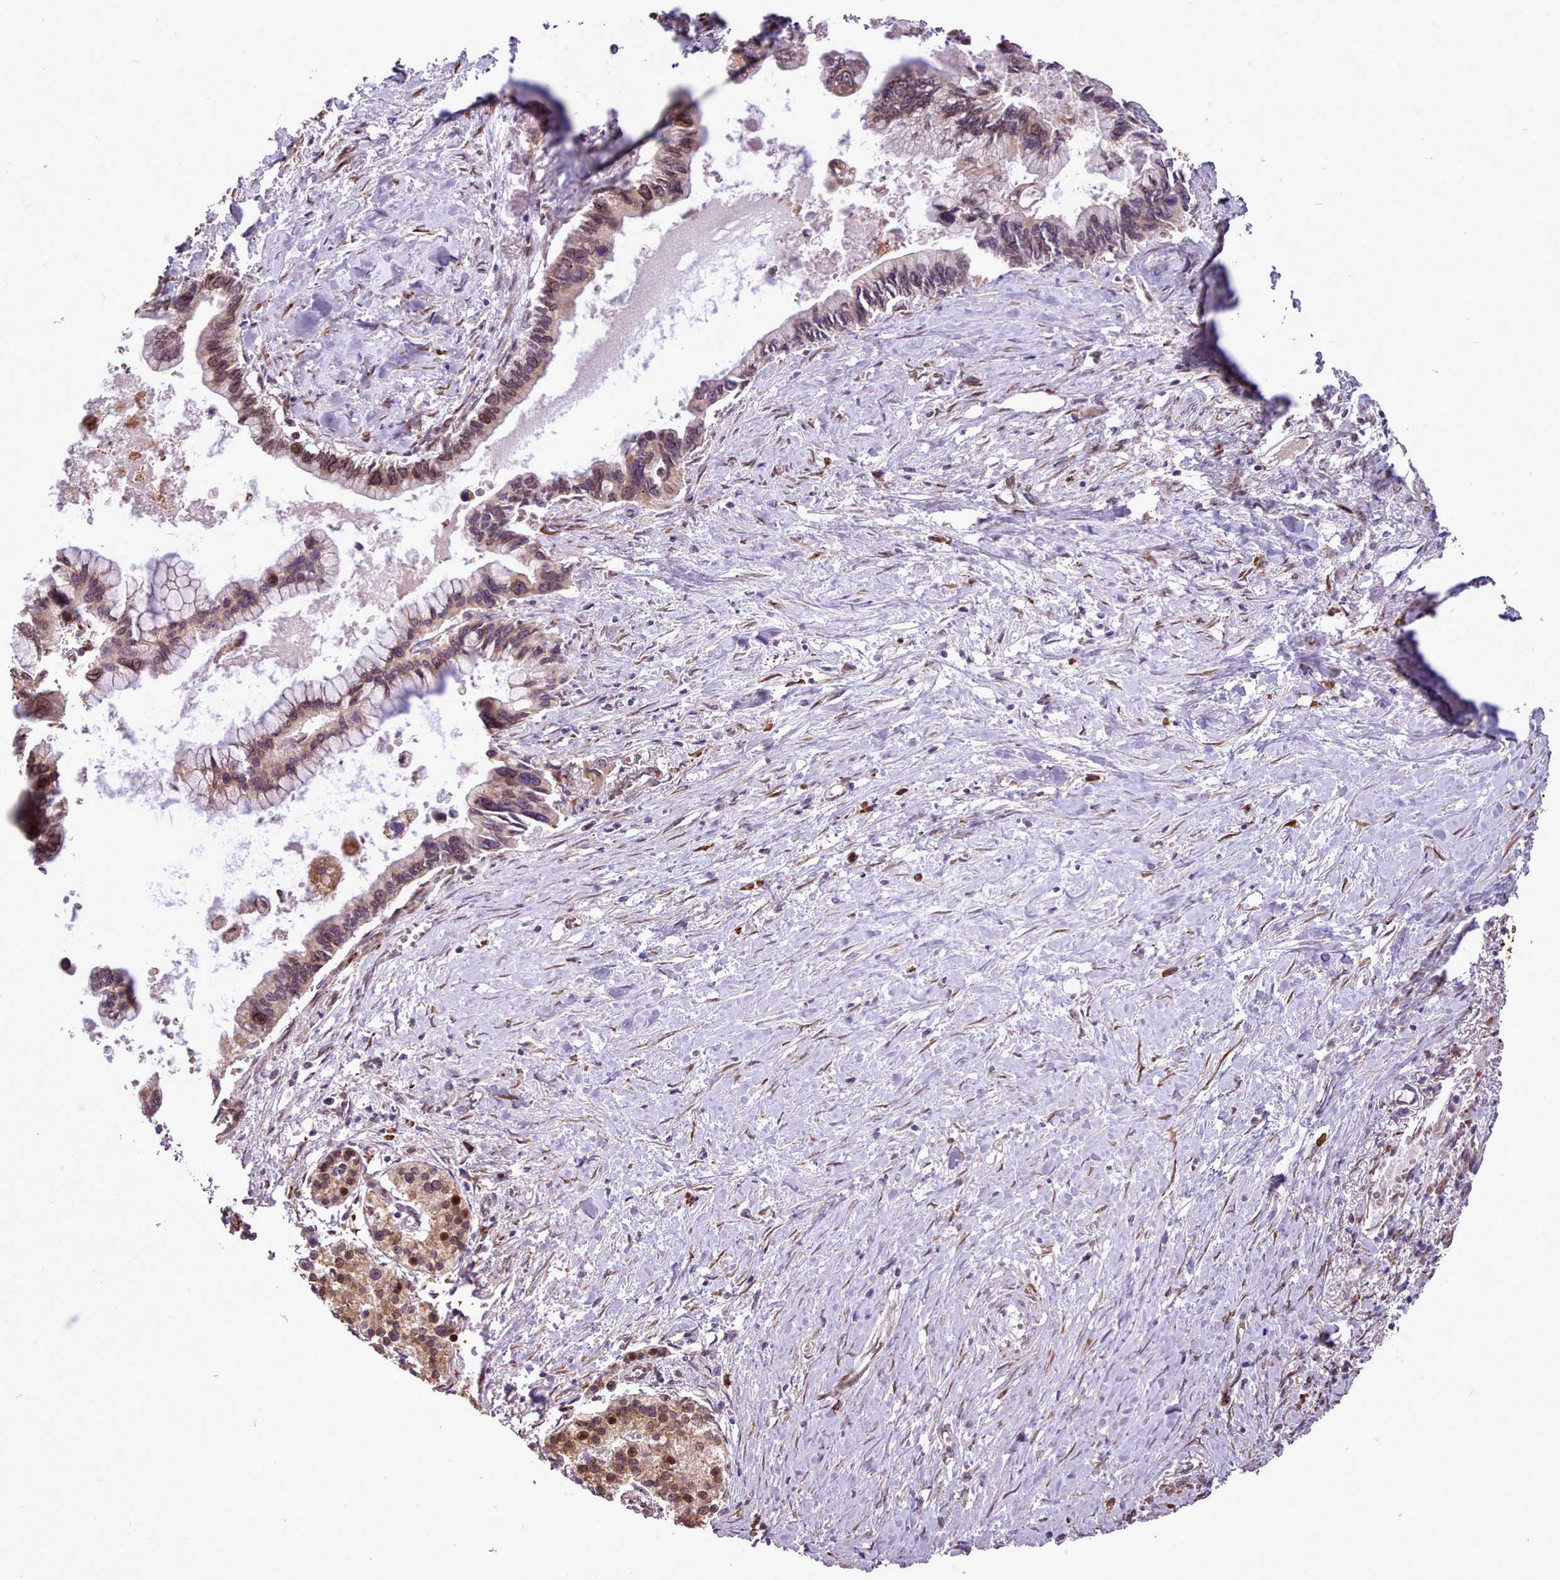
{"staining": {"intensity": "weak", "quantity": "25%-75%", "location": "cytoplasmic/membranous,nuclear"}, "tissue": "pancreatic cancer", "cell_type": "Tumor cells", "image_type": "cancer", "snomed": [{"axis": "morphology", "description": "Adenocarcinoma, NOS"}, {"axis": "topography", "description": "Pancreas"}], "caption": "This histopathology image reveals pancreatic cancer (adenocarcinoma) stained with immunohistochemistry to label a protein in brown. The cytoplasmic/membranous and nuclear of tumor cells show weak positivity for the protein. Nuclei are counter-stained blue.", "gene": "CABP1", "patient": {"sex": "female", "age": 83}}